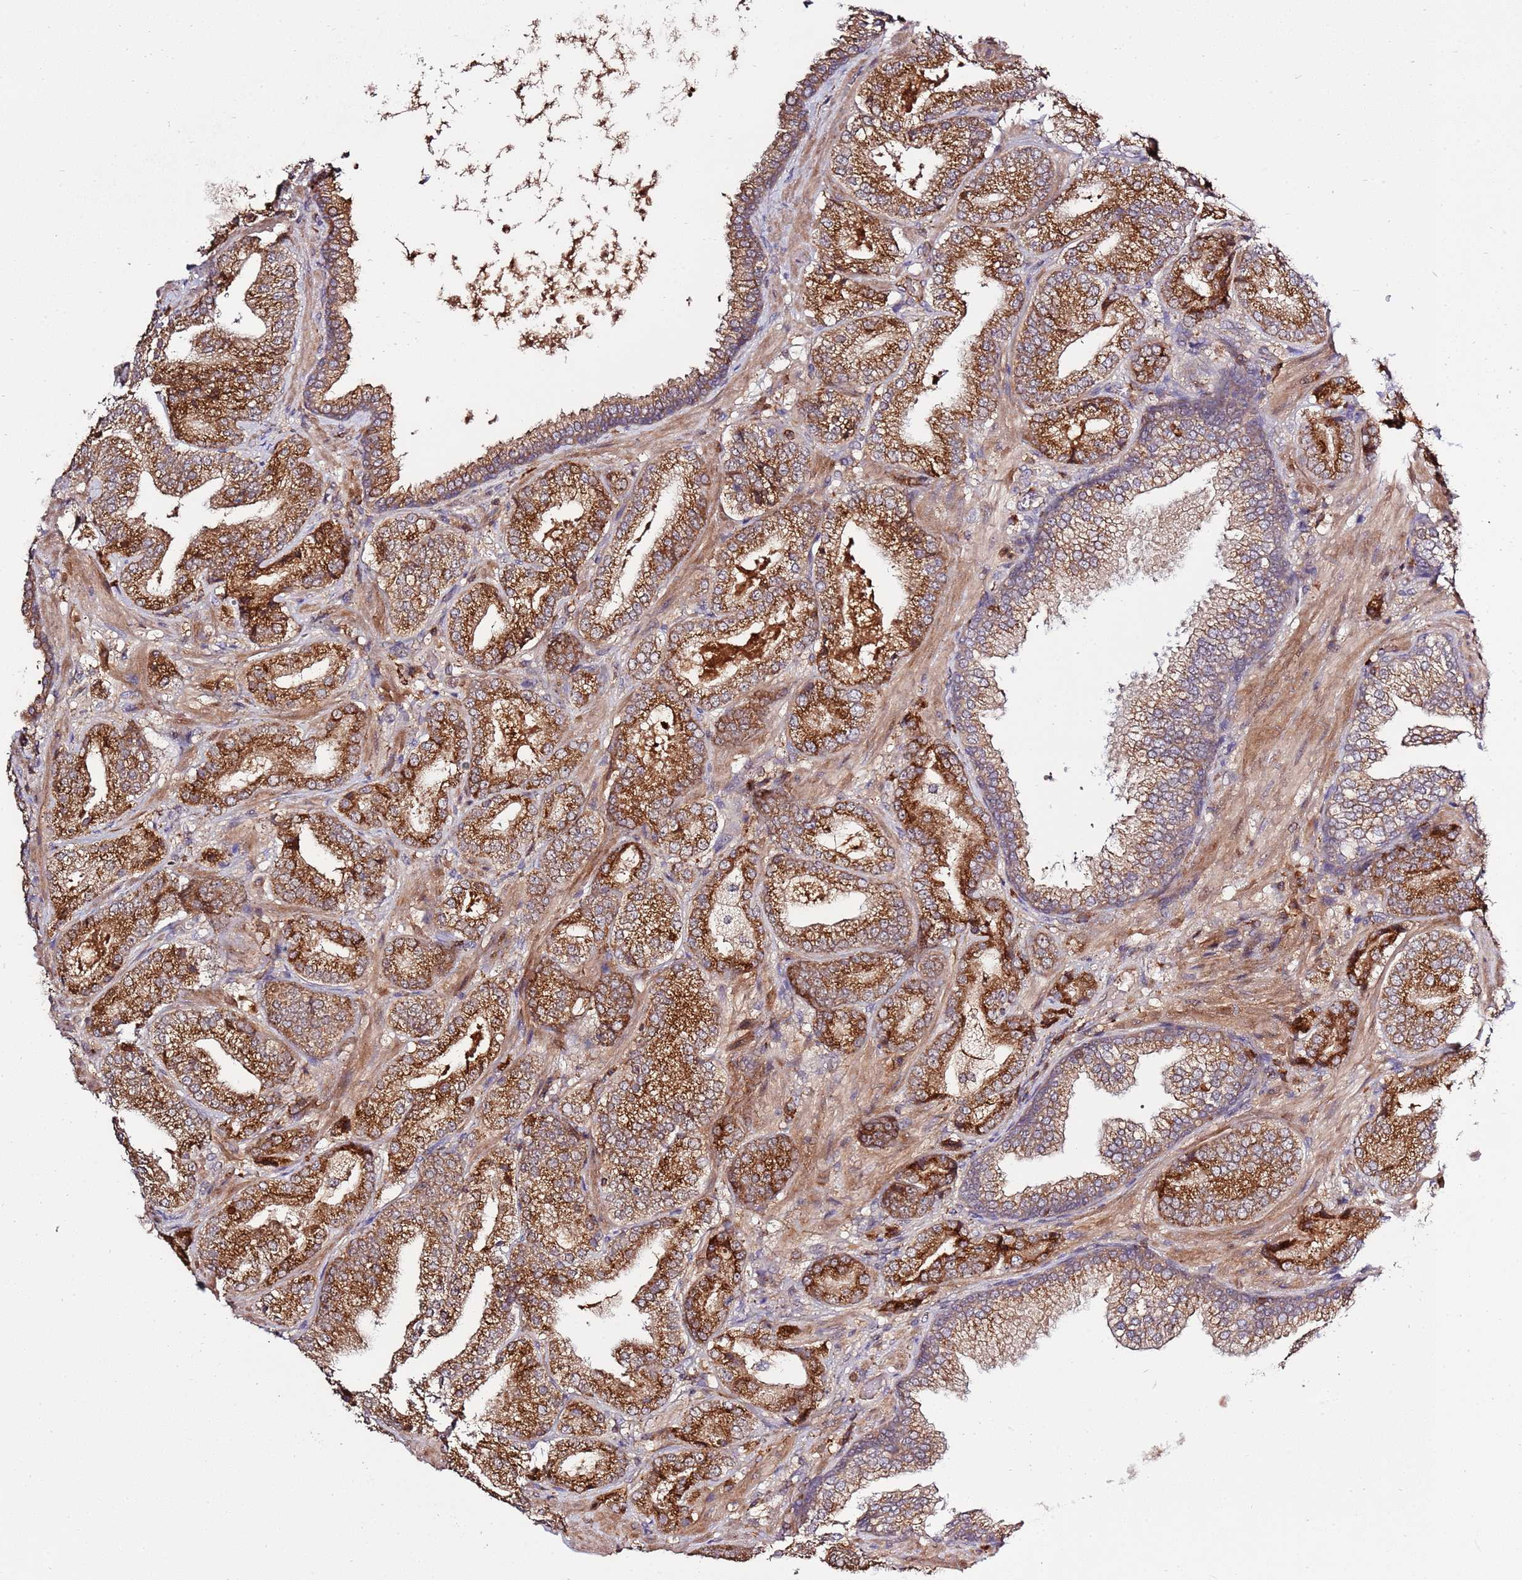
{"staining": {"intensity": "strong", "quantity": ">75%", "location": "cytoplasmic/membranous"}, "tissue": "prostate cancer", "cell_type": "Tumor cells", "image_type": "cancer", "snomed": [{"axis": "morphology", "description": "Adenocarcinoma, High grade"}, {"axis": "topography", "description": "Prostate"}], "caption": "Immunohistochemistry (IHC) (DAB) staining of human prostate cancer shows strong cytoplasmic/membranous protein positivity in about >75% of tumor cells.", "gene": "ZNF624", "patient": {"sex": "male", "age": 63}}